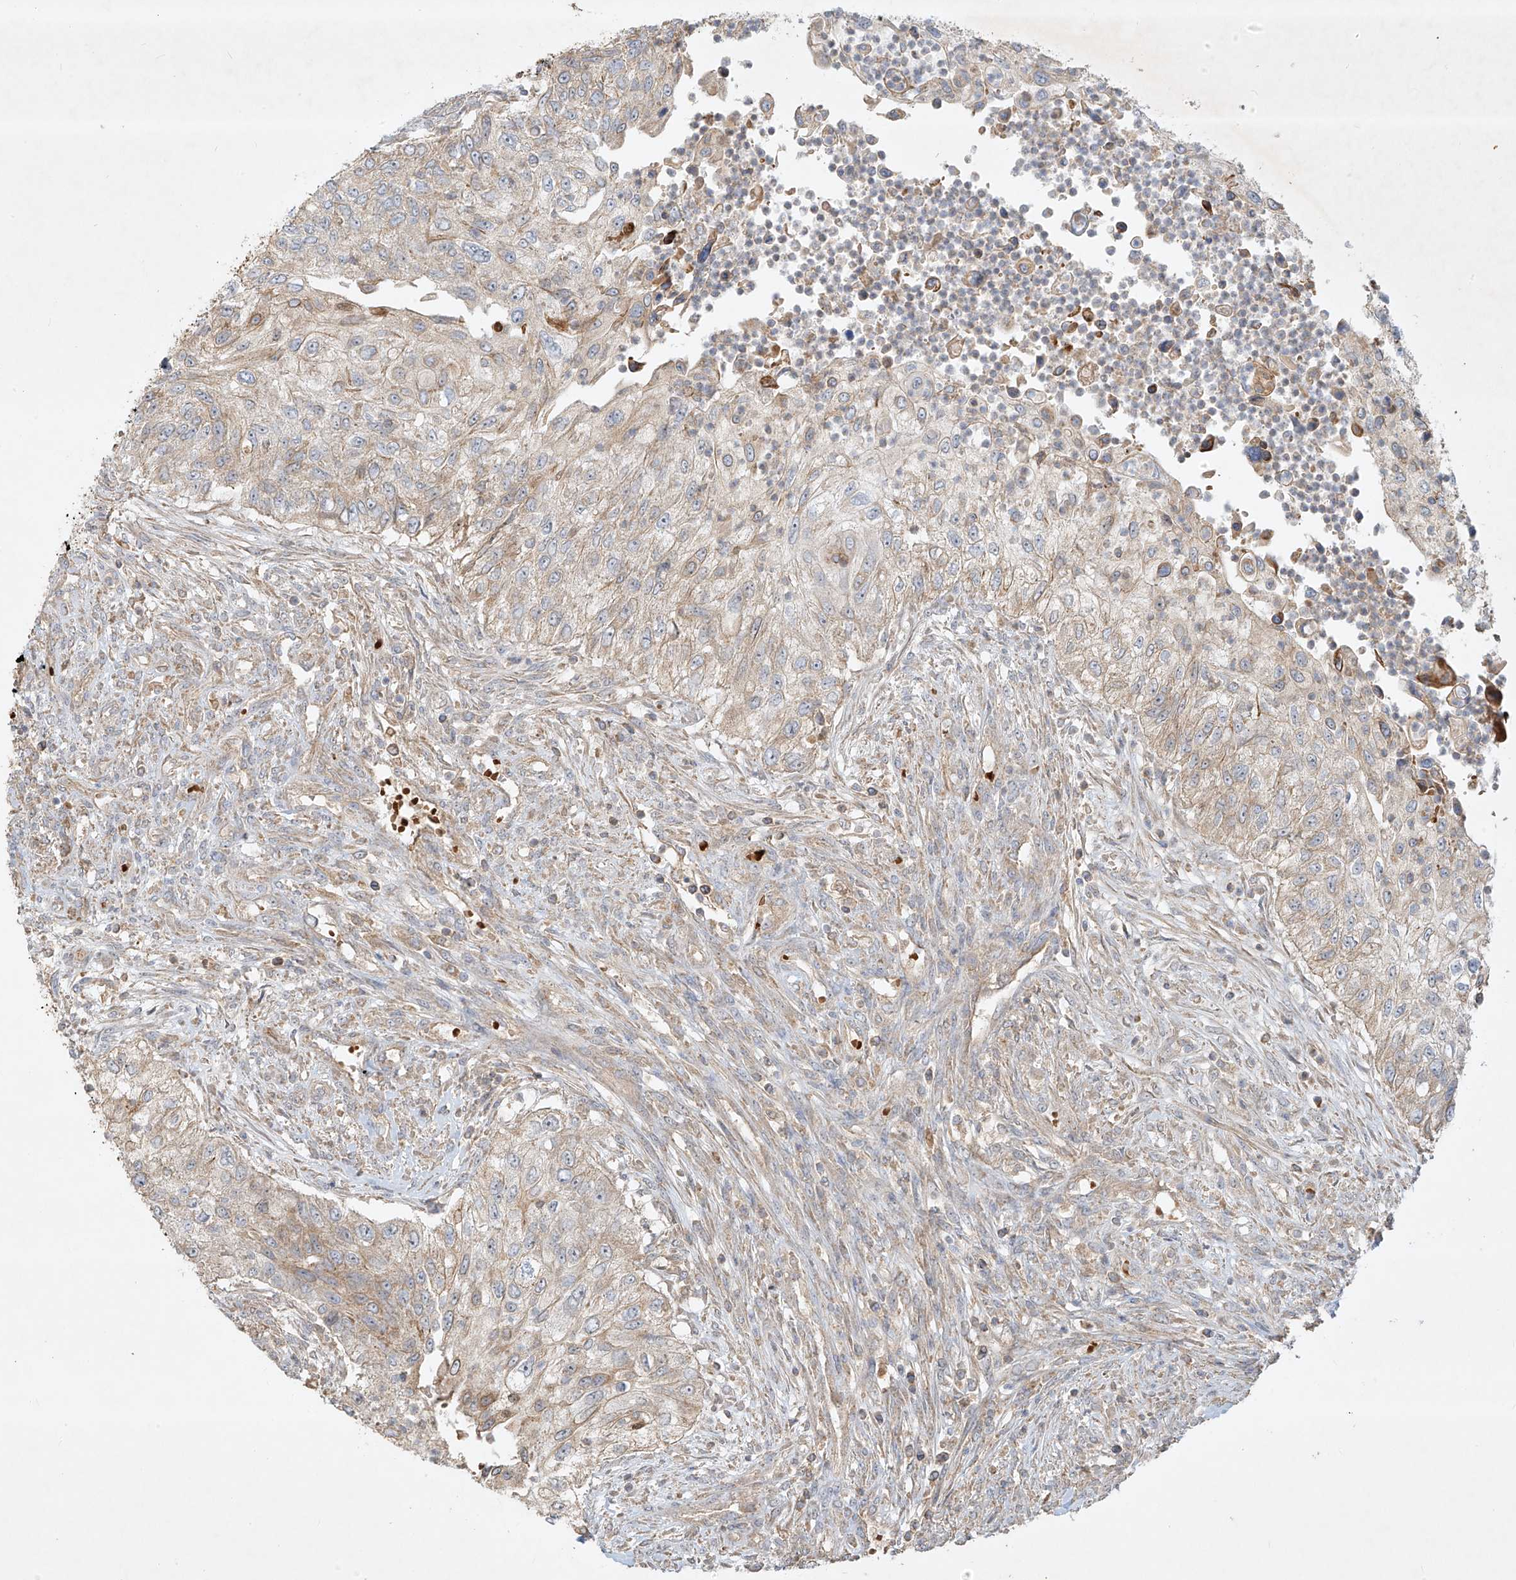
{"staining": {"intensity": "negative", "quantity": "none", "location": "none"}, "tissue": "urothelial cancer", "cell_type": "Tumor cells", "image_type": "cancer", "snomed": [{"axis": "morphology", "description": "Urothelial carcinoma, High grade"}, {"axis": "topography", "description": "Urinary bladder"}], "caption": "Tumor cells are negative for brown protein staining in urothelial cancer.", "gene": "KPNA7", "patient": {"sex": "female", "age": 60}}